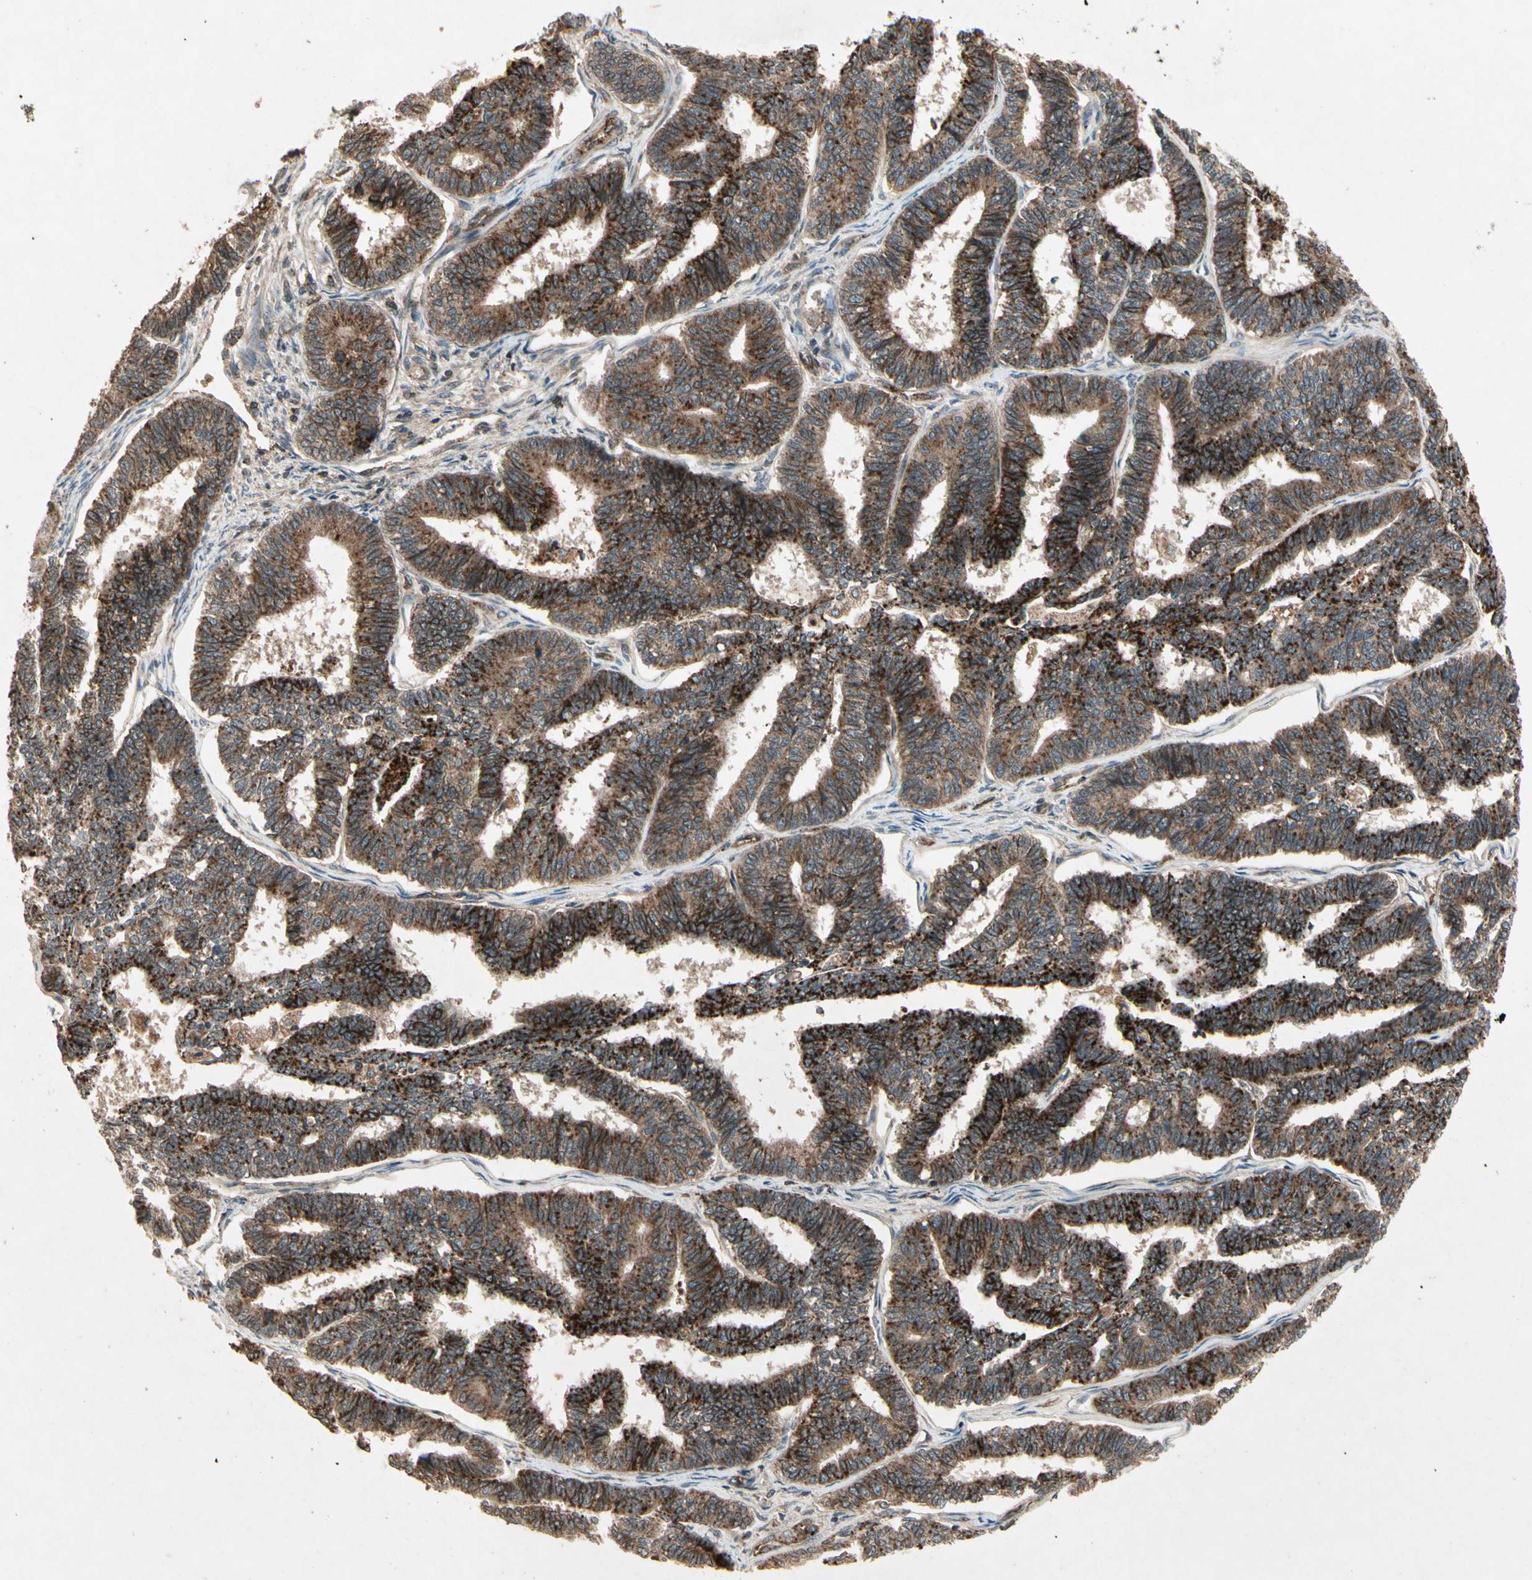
{"staining": {"intensity": "strong", "quantity": ">75%", "location": "cytoplasmic/membranous"}, "tissue": "endometrial cancer", "cell_type": "Tumor cells", "image_type": "cancer", "snomed": [{"axis": "morphology", "description": "Adenocarcinoma, NOS"}, {"axis": "topography", "description": "Endometrium"}], "caption": "Endometrial cancer tissue displays strong cytoplasmic/membranous staining in about >75% of tumor cells Immunohistochemistry stains the protein in brown and the nuclei are stained blue.", "gene": "FLOT1", "patient": {"sex": "female", "age": 70}}